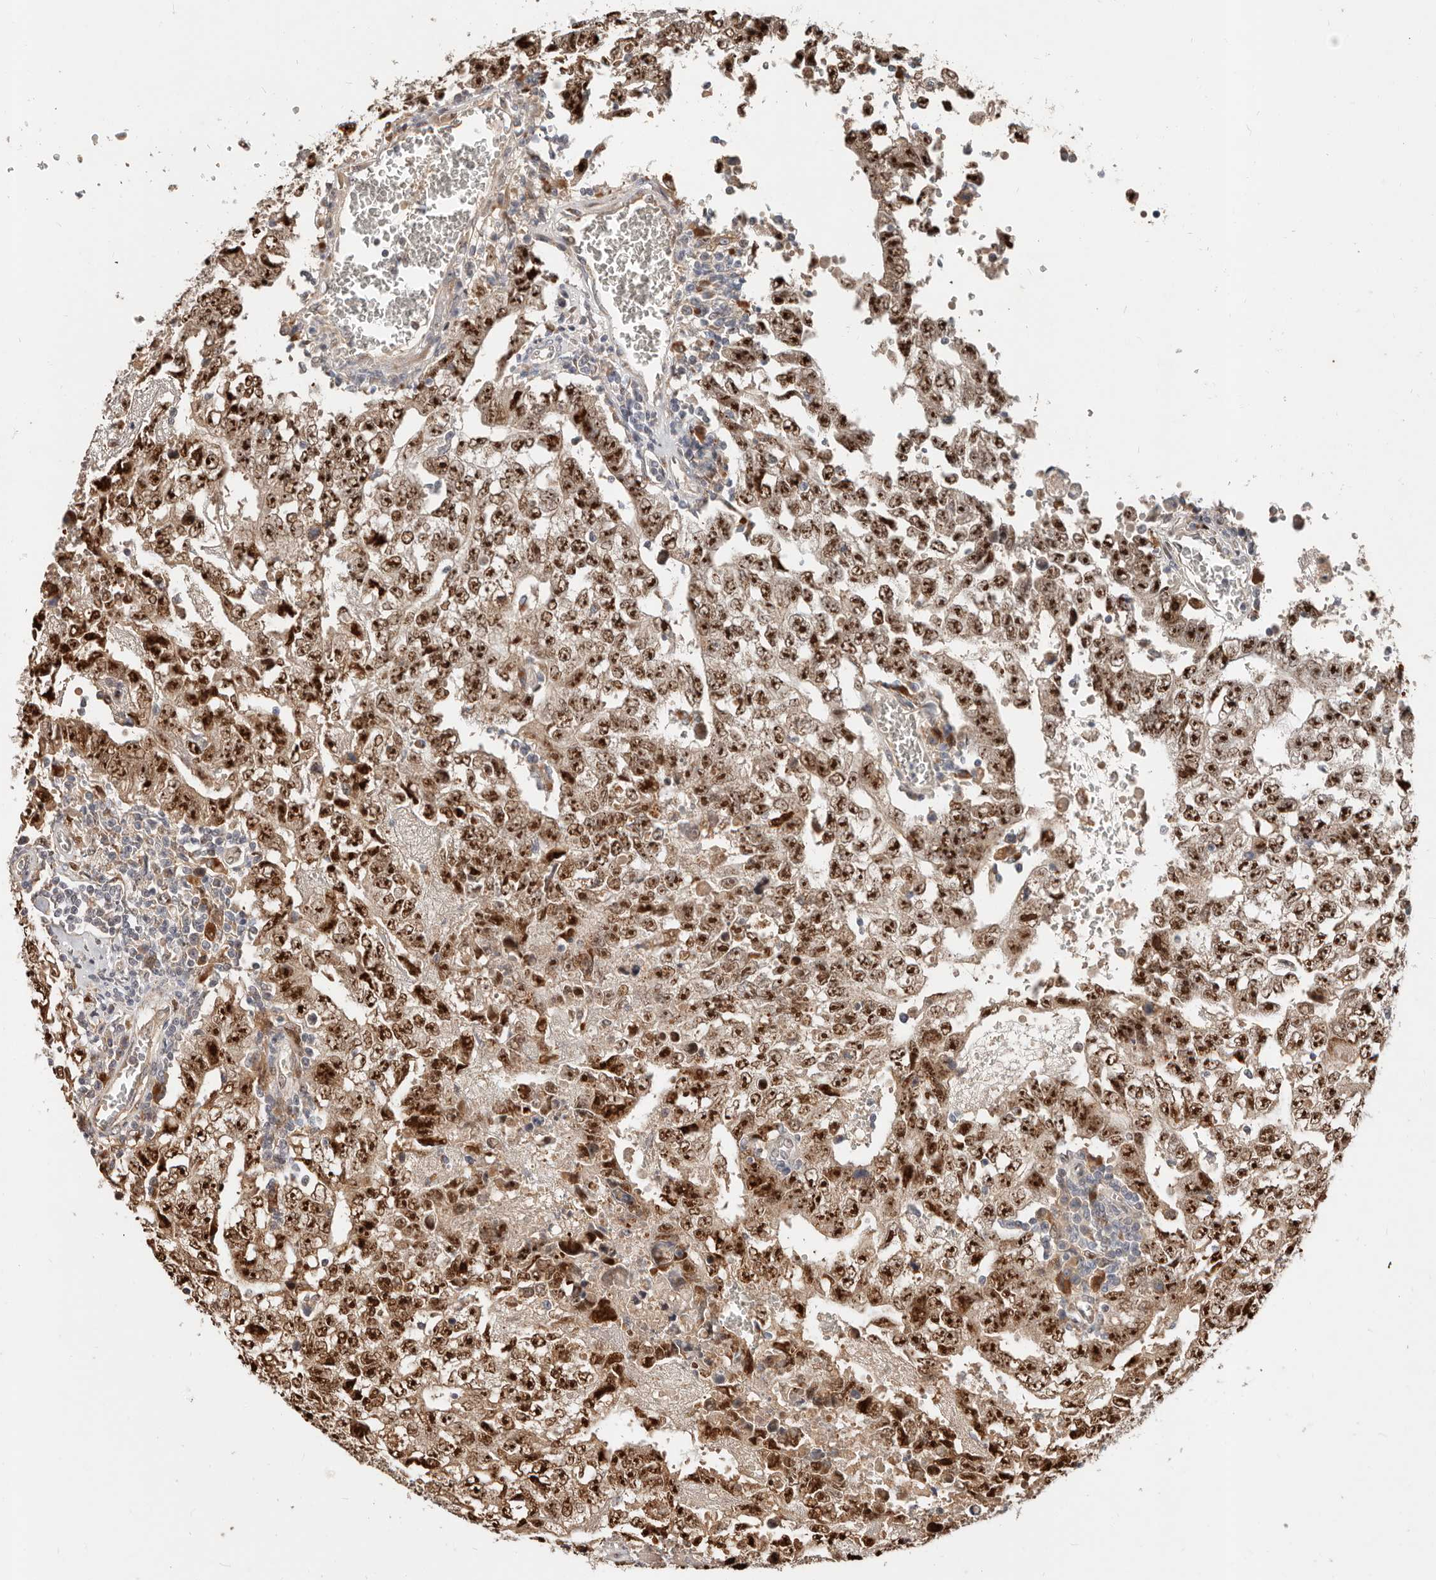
{"staining": {"intensity": "strong", "quantity": ">75%", "location": "nuclear"}, "tissue": "testis cancer", "cell_type": "Tumor cells", "image_type": "cancer", "snomed": [{"axis": "morphology", "description": "Carcinoma, Embryonal, NOS"}, {"axis": "topography", "description": "Testis"}], "caption": "Immunohistochemistry photomicrograph of neoplastic tissue: embryonal carcinoma (testis) stained using immunohistochemistry (IHC) reveals high levels of strong protein expression localized specifically in the nuclear of tumor cells, appearing as a nuclear brown color.", "gene": "ZRANB1", "patient": {"sex": "male", "age": 26}}